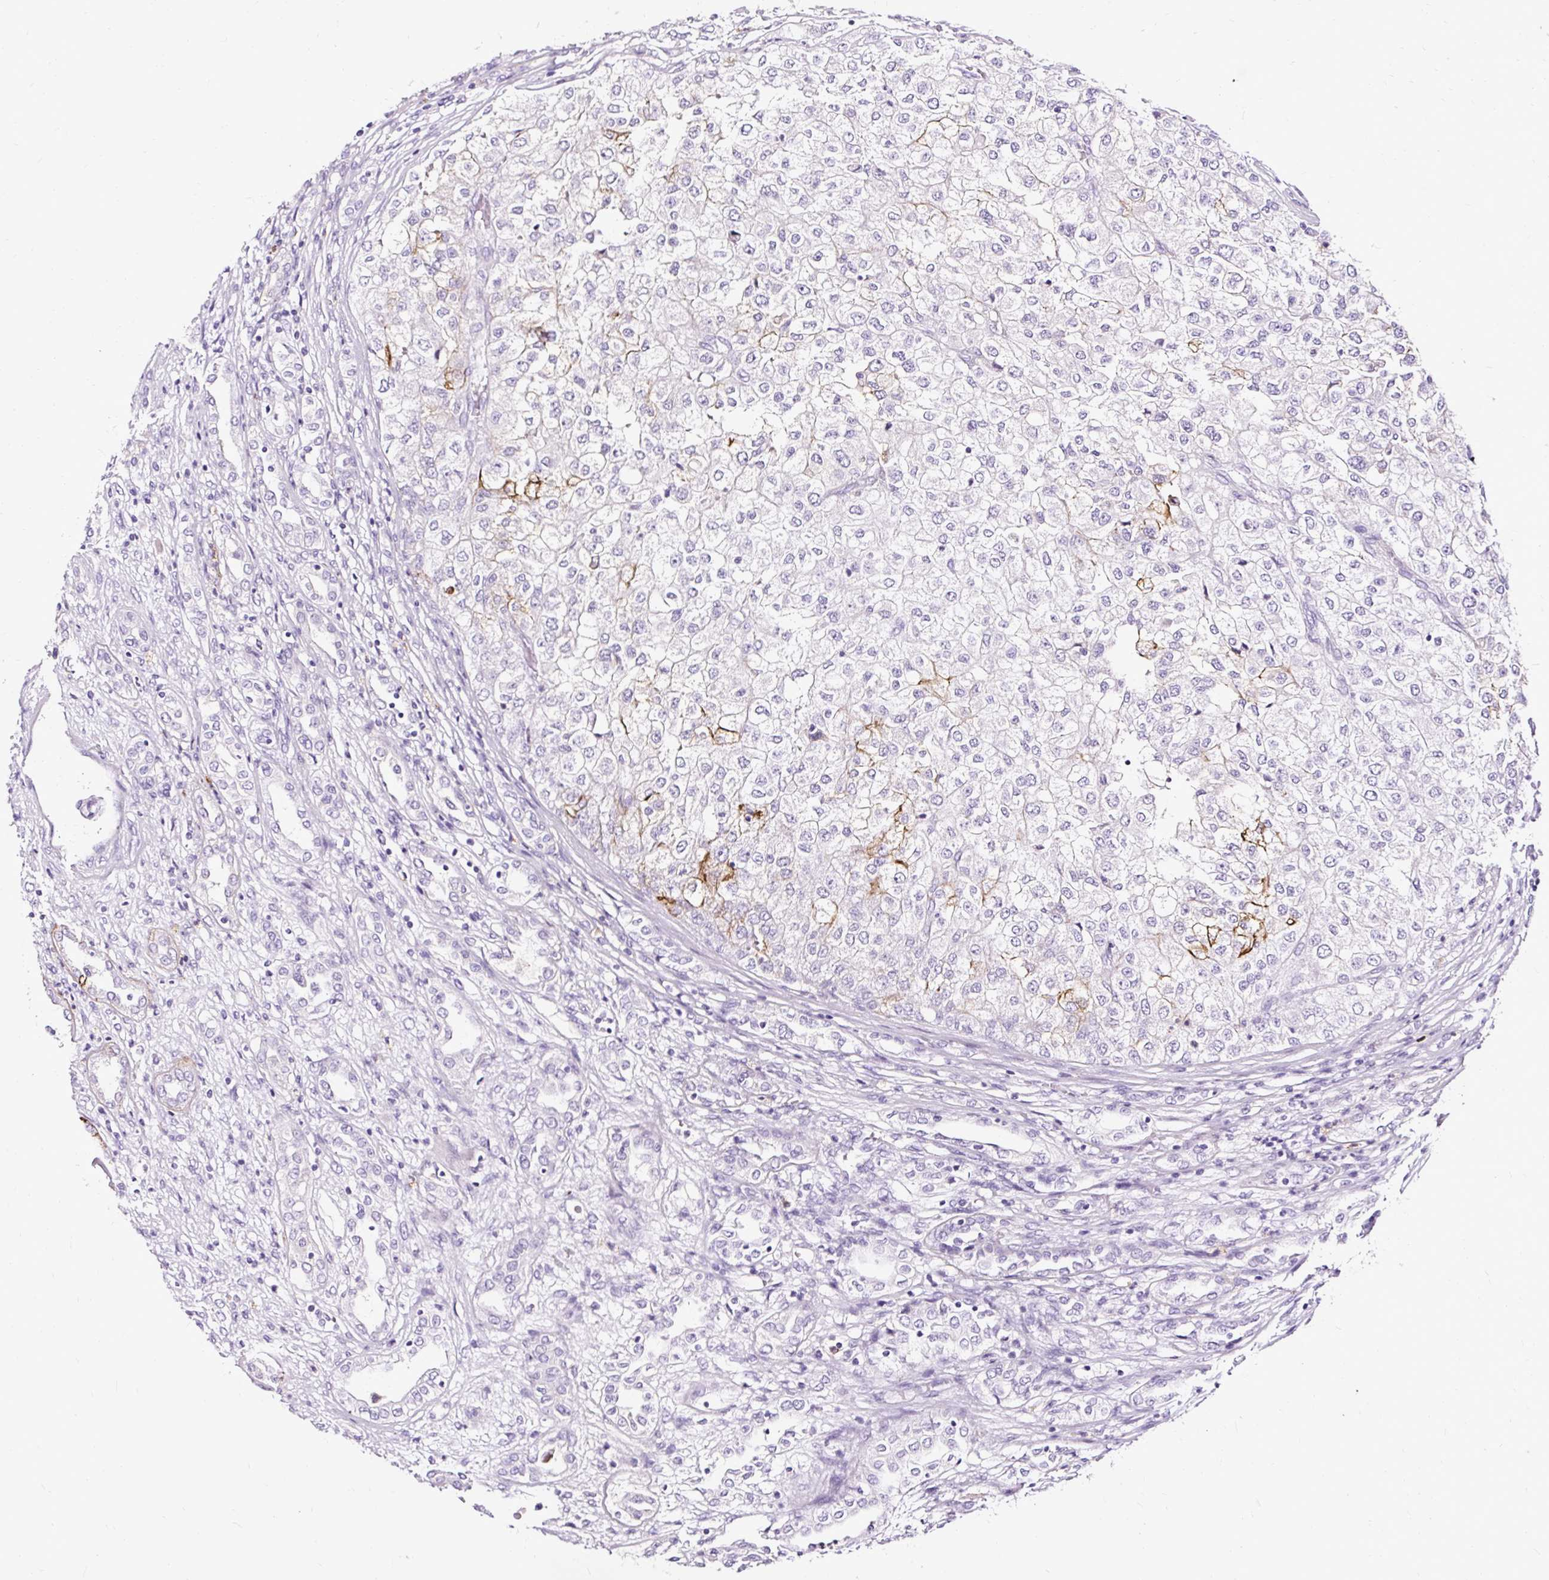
{"staining": {"intensity": "moderate", "quantity": "<25%", "location": "cytoplasmic/membranous"}, "tissue": "renal cancer", "cell_type": "Tumor cells", "image_type": "cancer", "snomed": [{"axis": "morphology", "description": "Adenocarcinoma, NOS"}, {"axis": "topography", "description": "Kidney"}], "caption": "Renal adenocarcinoma stained for a protein exhibits moderate cytoplasmic/membranous positivity in tumor cells.", "gene": "SLC7A8", "patient": {"sex": "female", "age": 54}}